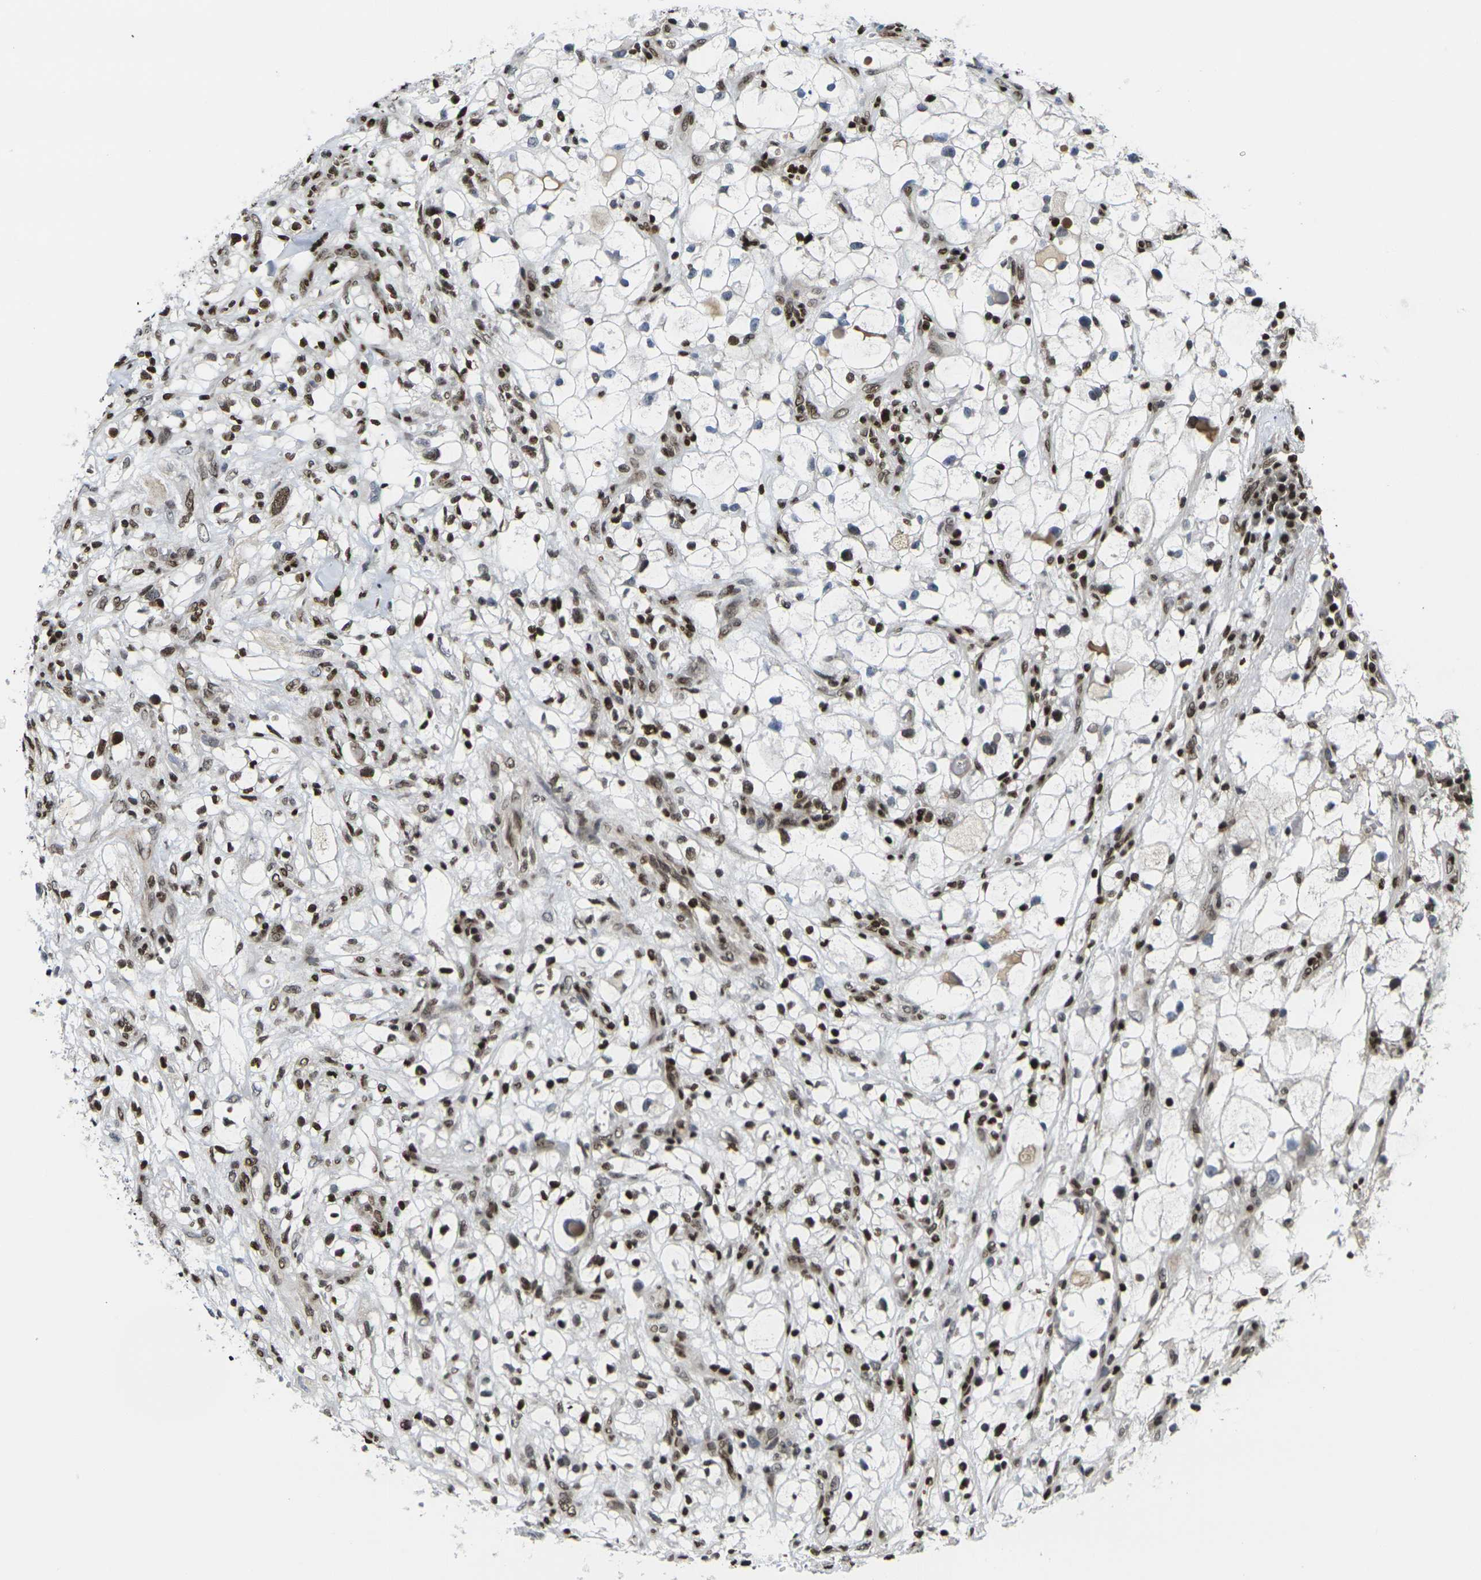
{"staining": {"intensity": "negative", "quantity": "none", "location": "none"}, "tissue": "renal cancer", "cell_type": "Tumor cells", "image_type": "cancer", "snomed": [{"axis": "morphology", "description": "Adenocarcinoma, NOS"}, {"axis": "topography", "description": "Kidney"}], "caption": "This image is of renal adenocarcinoma stained with immunohistochemistry to label a protein in brown with the nuclei are counter-stained blue. There is no expression in tumor cells.", "gene": "H1-10", "patient": {"sex": "female", "age": 60}}